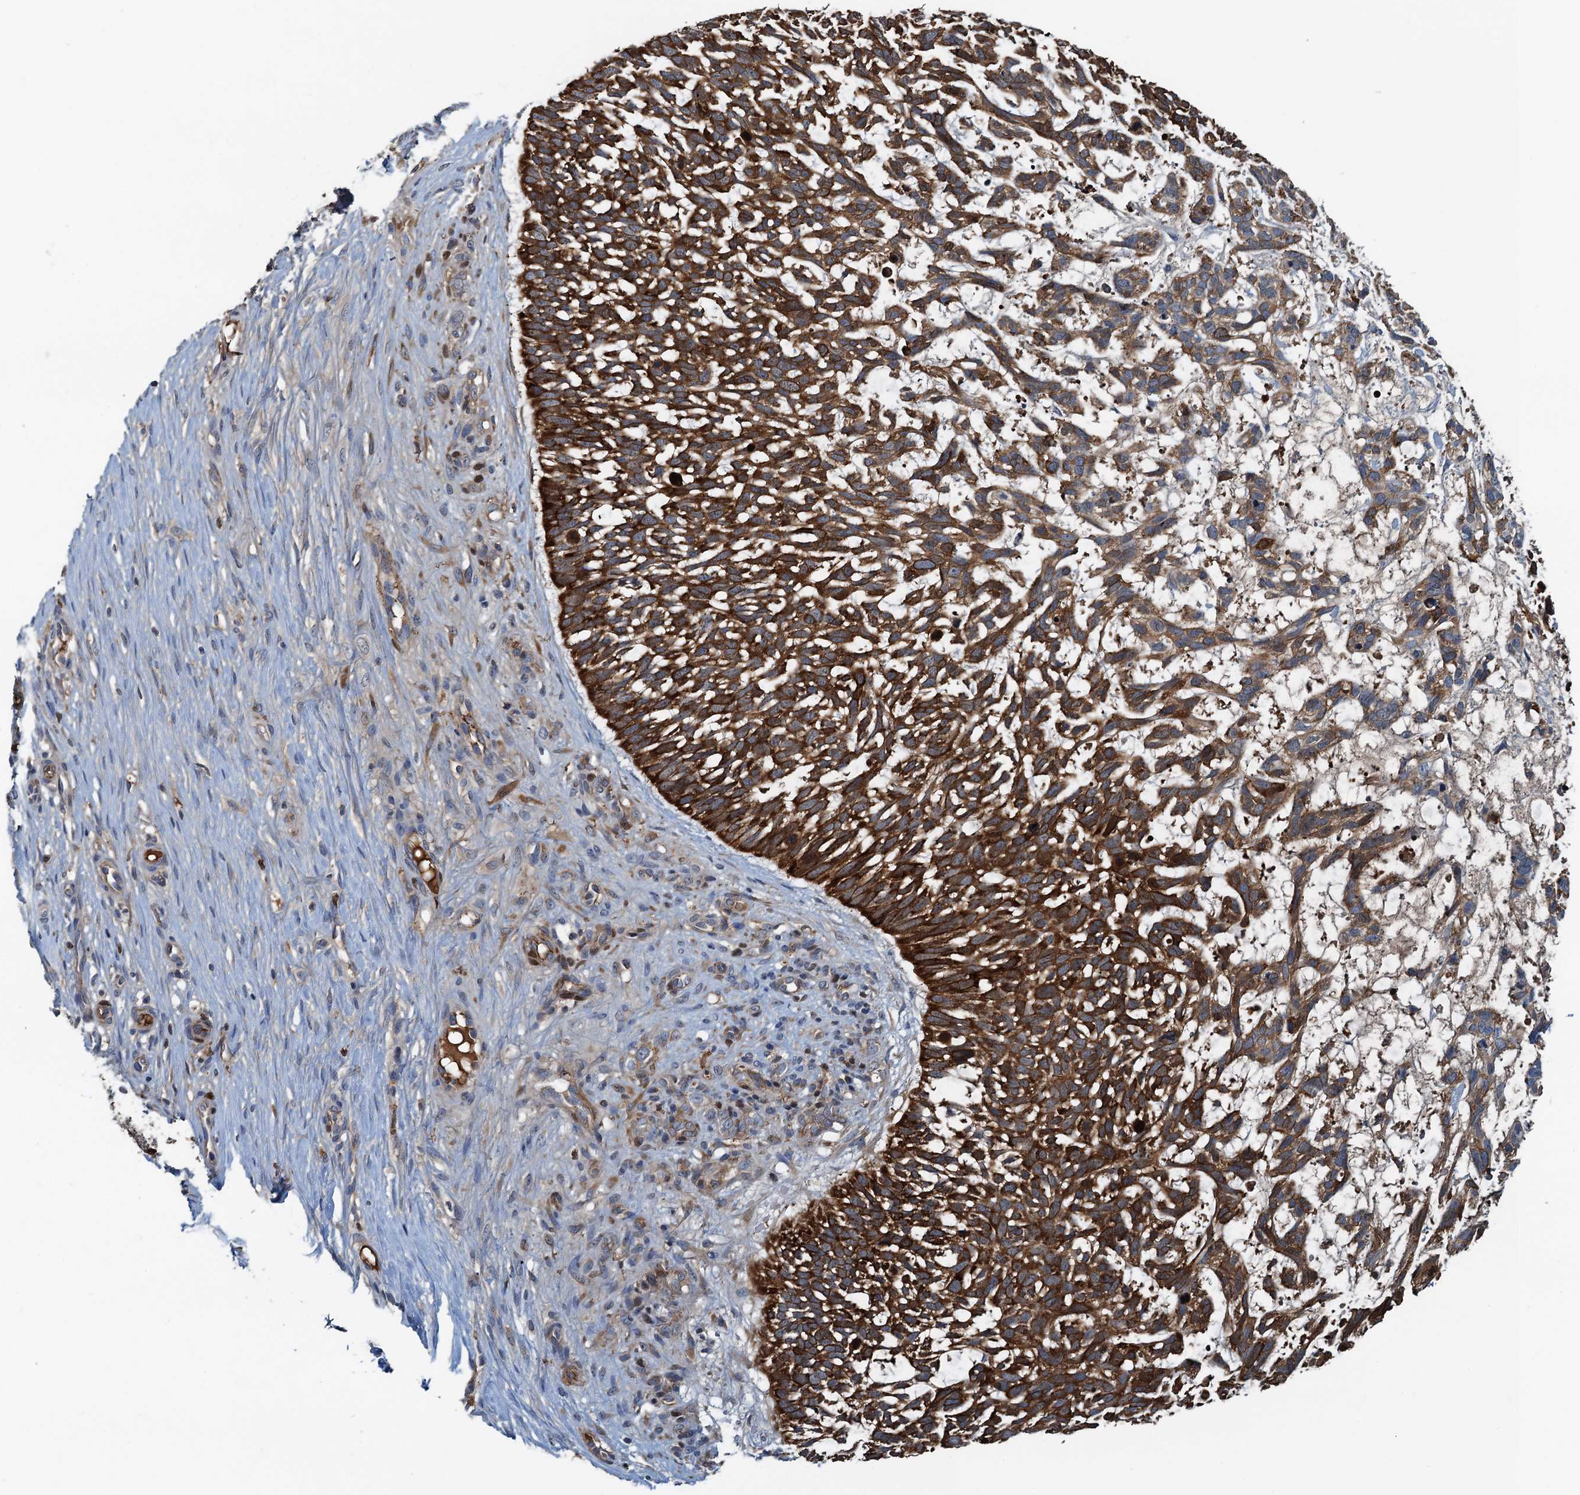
{"staining": {"intensity": "strong", "quantity": ">75%", "location": "cytoplasmic/membranous"}, "tissue": "skin cancer", "cell_type": "Tumor cells", "image_type": "cancer", "snomed": [{"axis": "morphology", "description": "Basal cell carcinoma"}, {"axis": "topography", "description": "Skin"}], "caption": "This is an image of immunohistochemistry staining of skin basal cell carcinoma, which shows strong positivity in the cytoplasmic/membranous of tumor cells.", "gene": "LSM14B", "patient": {"sex": "male", "age": 88}}